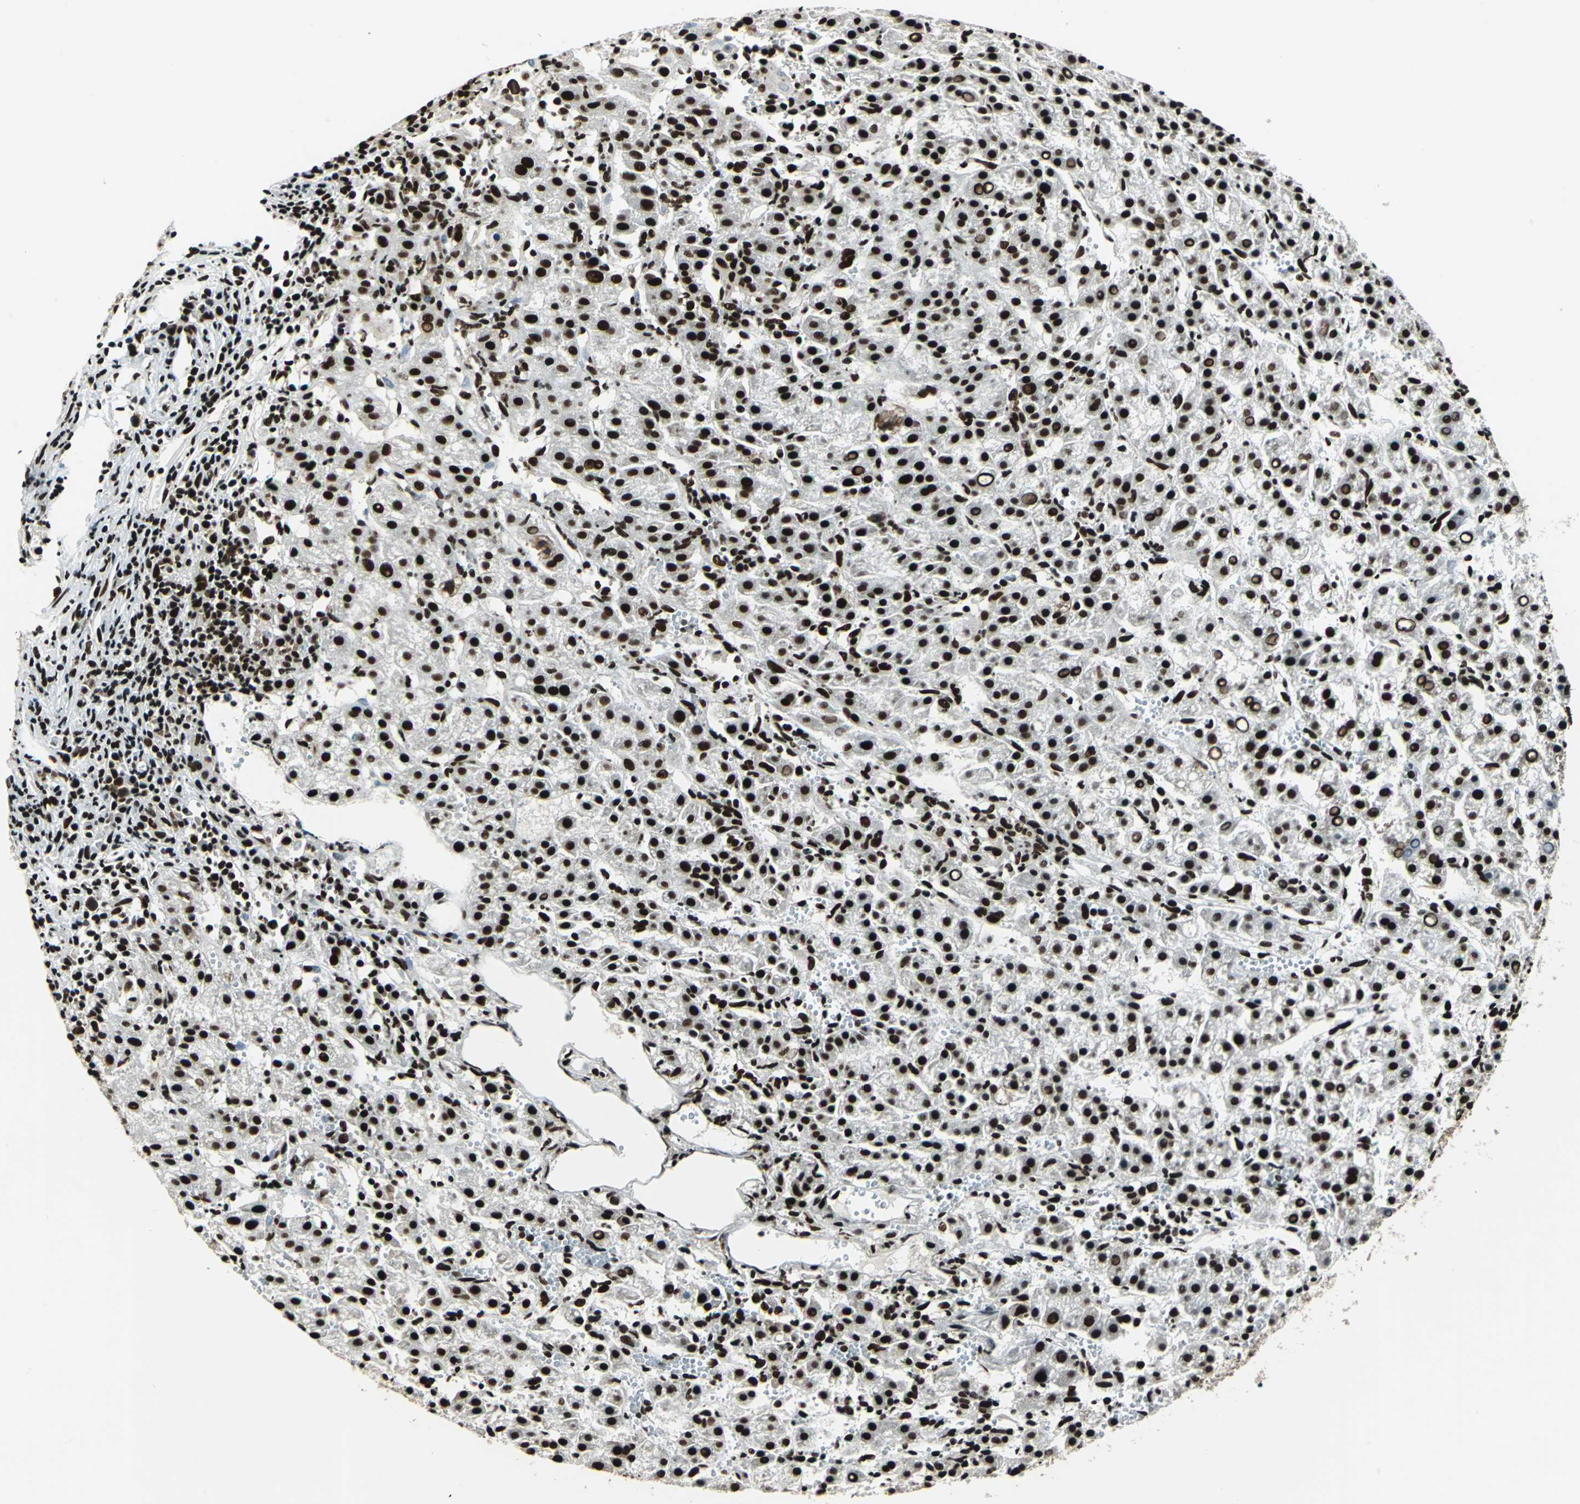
{"staining": {"intensity": "strong", "quantity": ">75%", "location": "nuclear"}, "tissue": "liver cancer", "cell_type": "Tumor cells", "image_type": "cancer", "snomed": [{"axis": "morphology", "description": "Carcinoma, Hepatocellular, NOS"}, {"axis": "topography", "description": "Liver"}], "caption": "An image of human hepatocellular carcinoma (liver) stained for a protein reveals strong nuclear brown staining in tumor cells. (Stains: DAB in brown, nuclei in blue, Microscopy: brightfield microscopy at high magnification).", "gene": "BCLAF1", "patient": {"sex": "female", "age": 58}}